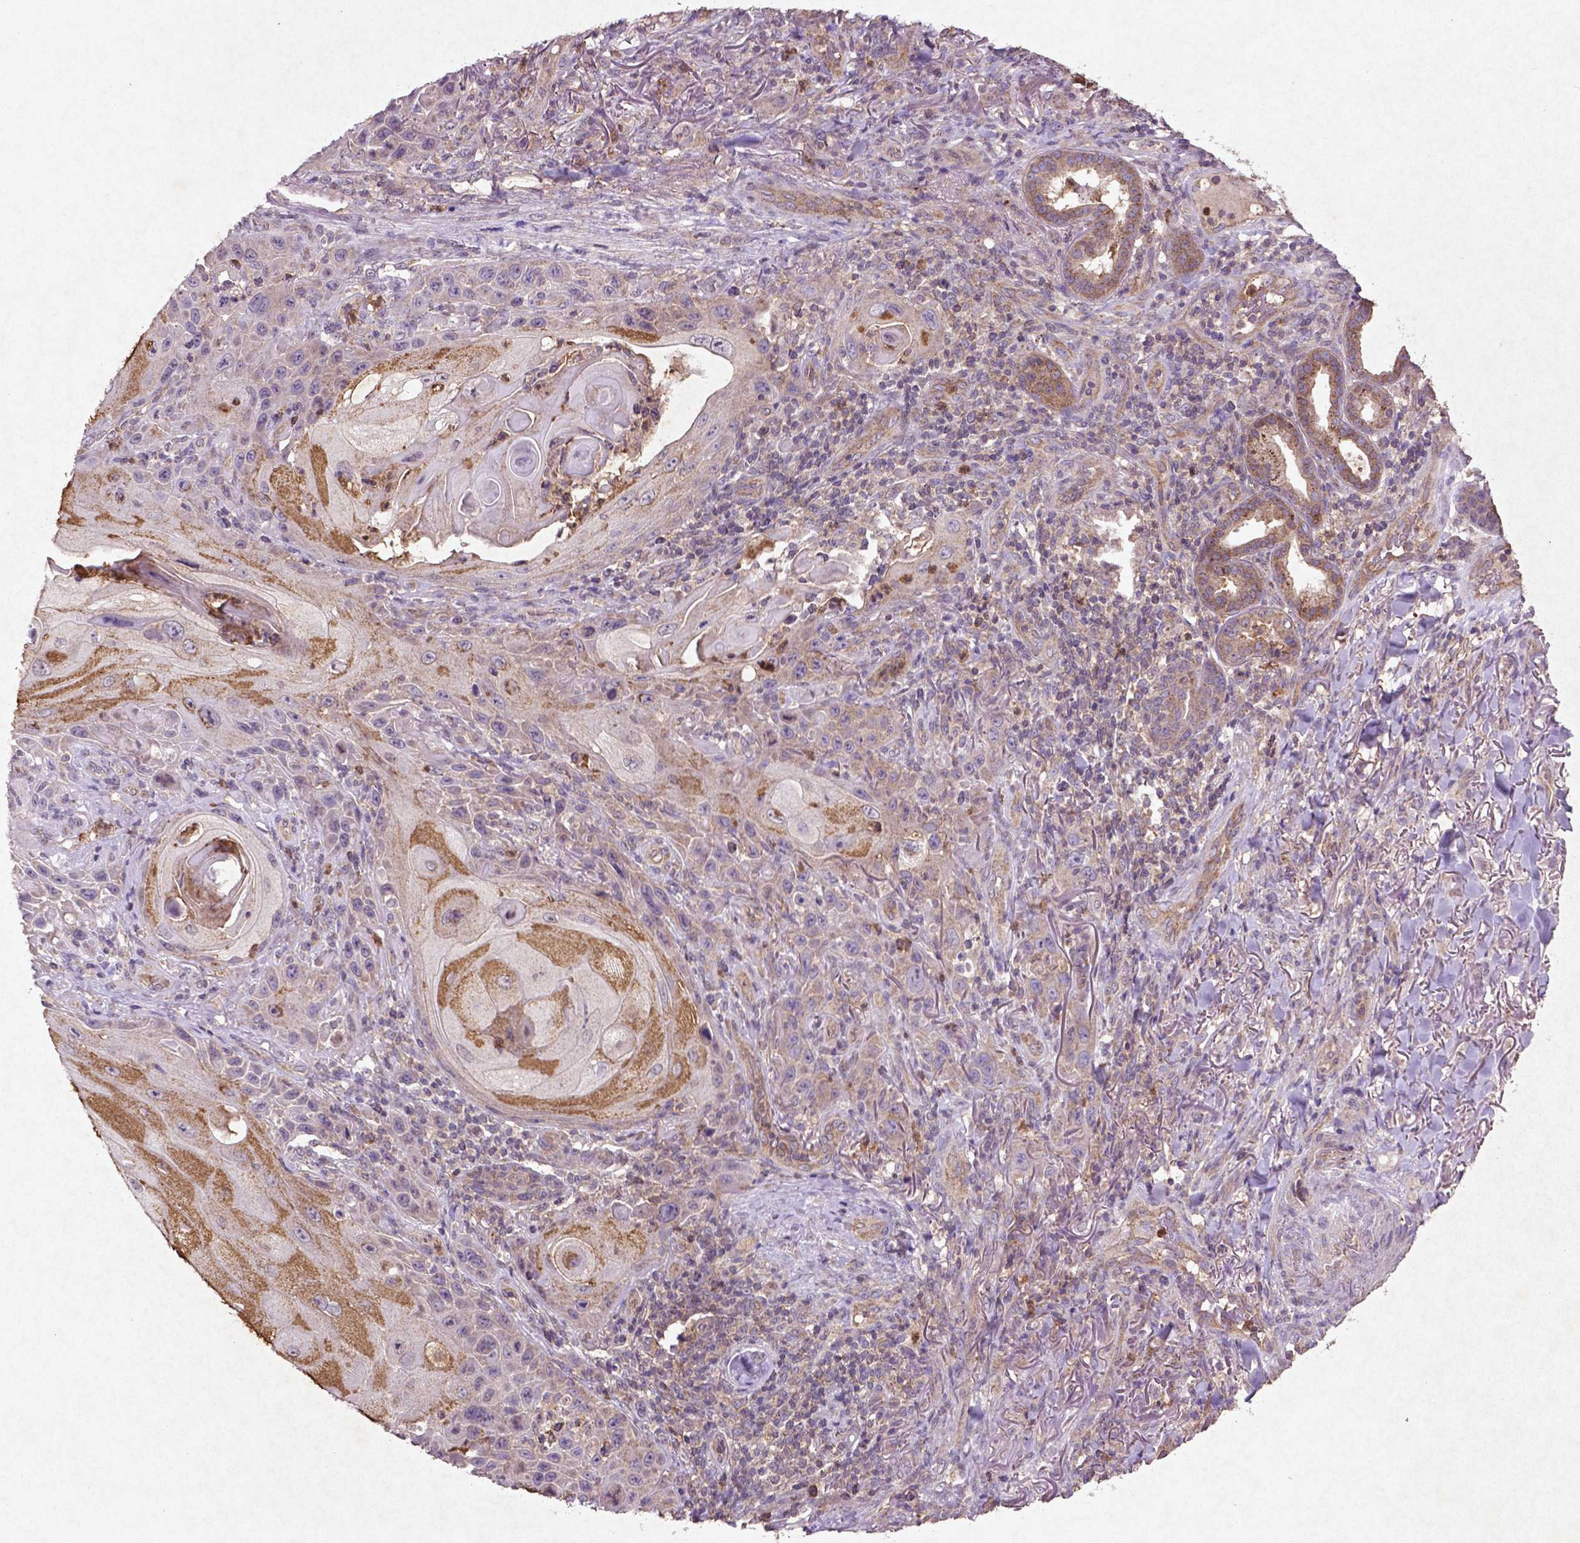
{"staining": {"intensity": "moderate", "quantity": "25%-75%", "location": "cytoplasmic/membranous"}, "tissue": "skin cancer", "cell_type": "Tumor cells", "image_type": "cancer", "snomed": [{"axis": "morphology", "description": "Squamous cell carcinoma, NOS"}, {"axis": "topography", "description": "Skin"}], "caption": "A high-resolution image shows immunohistochemistry staining of skin squamous cell carcinoma, which demonstrates moderate cytoplasmic/membranous positivity in approximately 25%-75% of tumor cells.", "gene": "MTOR", "patient": {"sex": "female", "age": 94}}